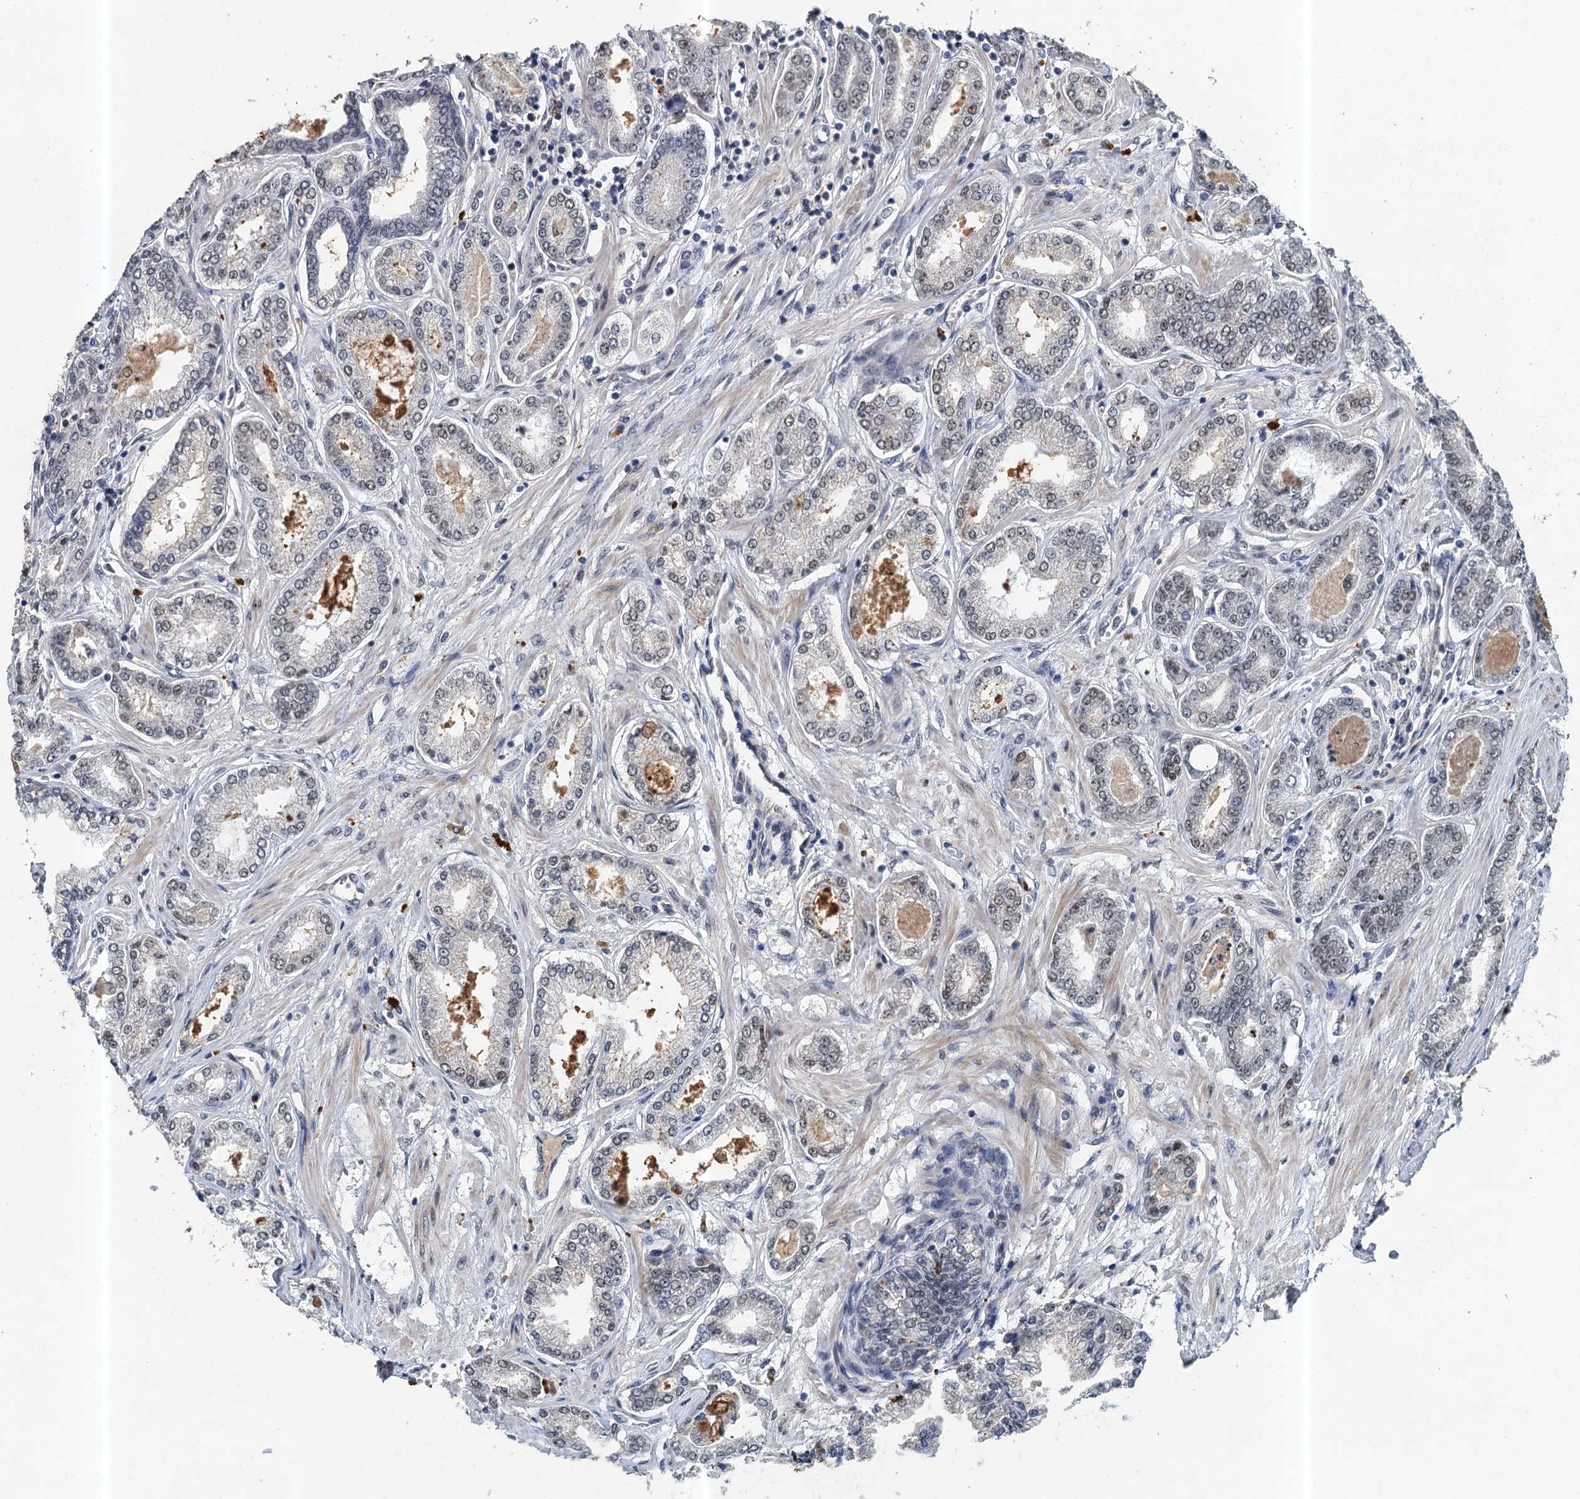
{"staining": {"intensity": "weak", "quantity": "<25%", "location": "nuclear"}, "tissue": "prostate cancer", "cell_type": "Tumor cells", "image_type": "cancer", "snomed": [{"axis": "morphology", "description": "Adenocarcinoma, Low grade"}, {"axis": "topography", "description": "Prostate"}], "caption": "This histopathology image is of prostate cancer (low-grade adenocarcinoma) stained with immunohistochemistry (IHC) to label a protein in brown with the nuclei are counter-stained blue. There is no staining in tumor cells.", "gene": "CSTF3", "patient": {"sex": "male", "age": 63}}